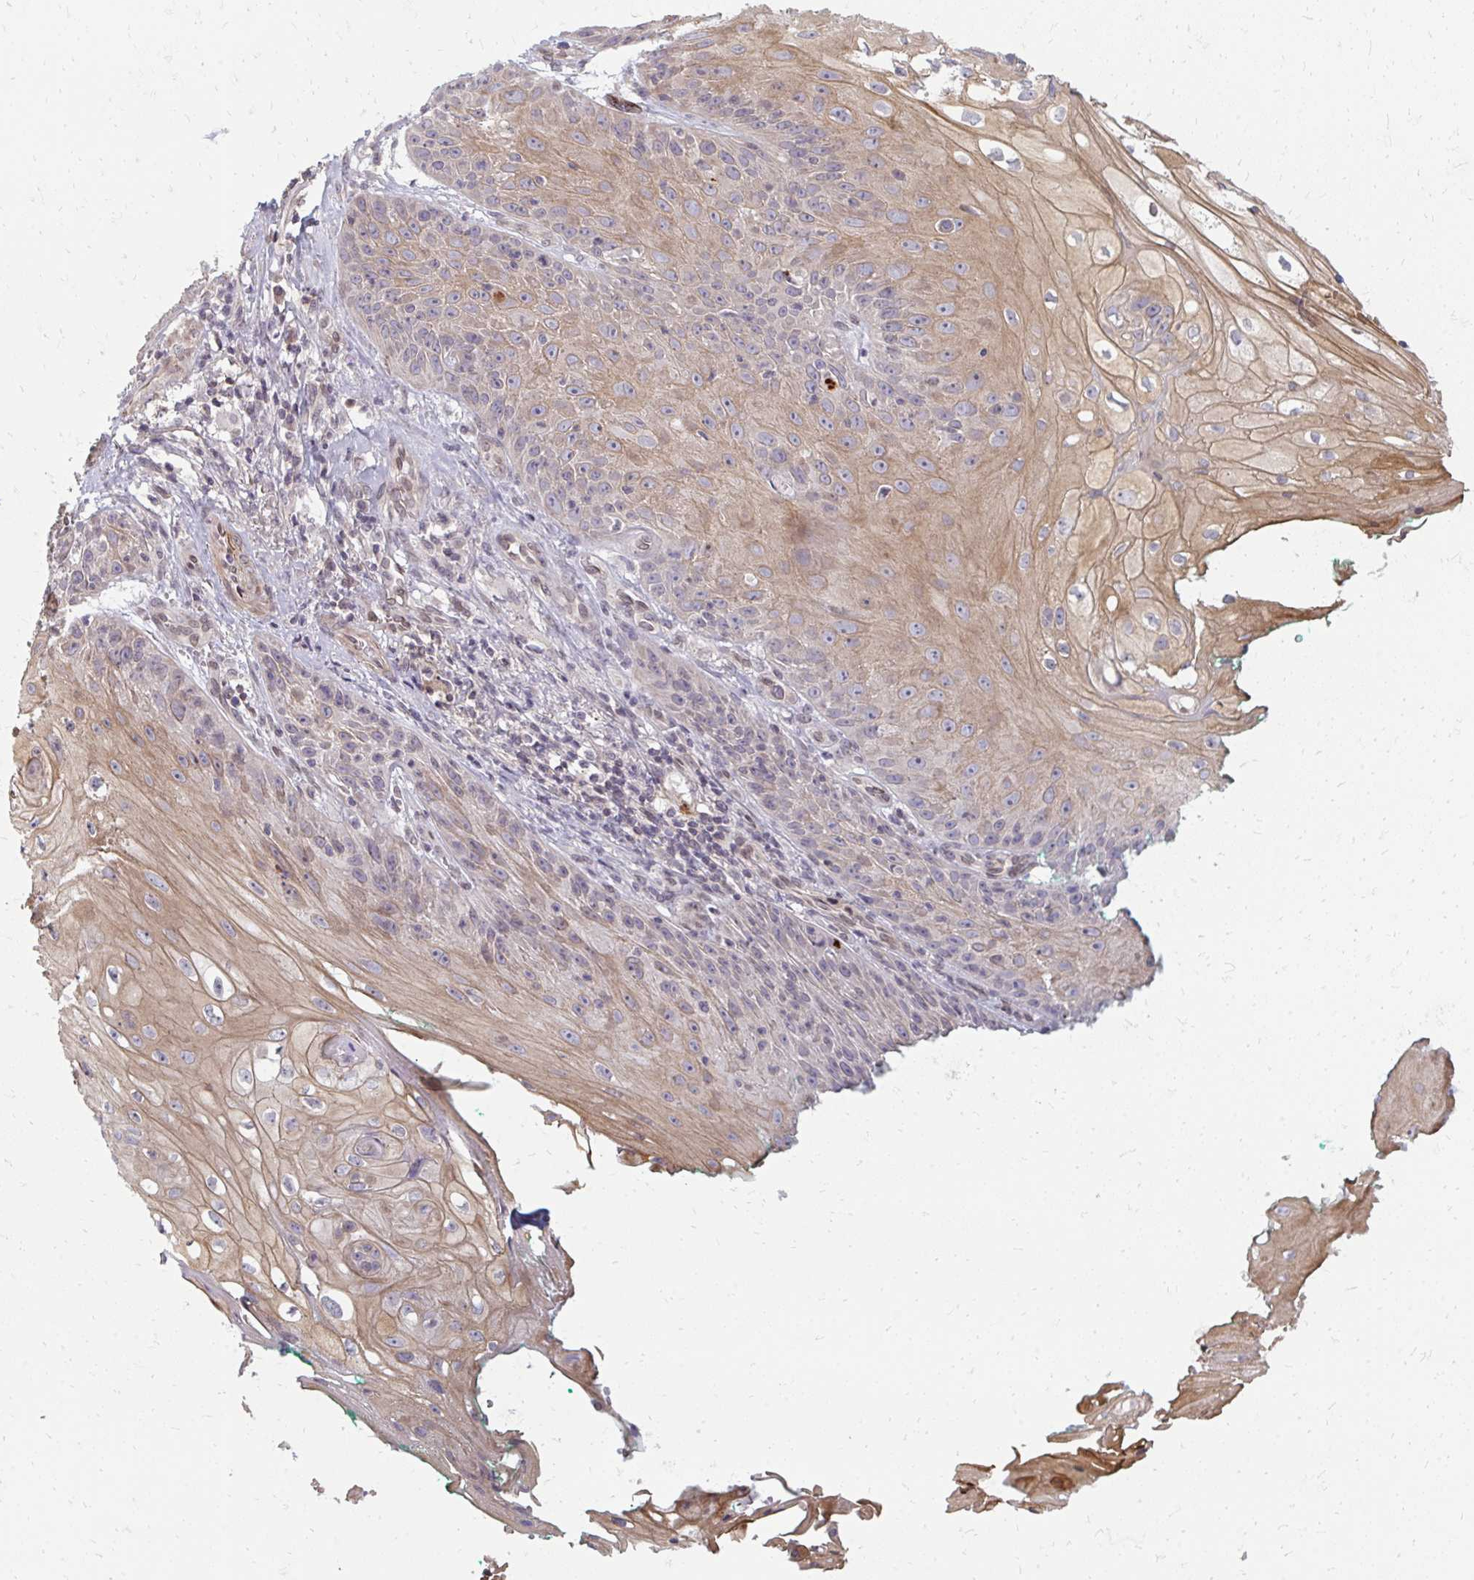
{"staining": {"intensity": "moderate", "quantity": "25%-75%", "location": "cytoplasmic/membranous"}, "tissue": "skin cancer", "cell_type": "Tumor cells", "image_type": "cancer", "snomed": [{"axis": "morphology", "description": "Squamous cell carcinoma, NOS"}, {"axis": "topography", "description": "Skin"}, {"axis": "topography", "description": "Vulva"}], "caption": "IHC image of human skin cancer stained for a protein (brown), which exhibits medium levels of moderate cytoplasmic/membranous staining in approximately 25%-75% of tumor cells.", "gene": "GPC5", "patient": {"sex": "female", "age": 76}}